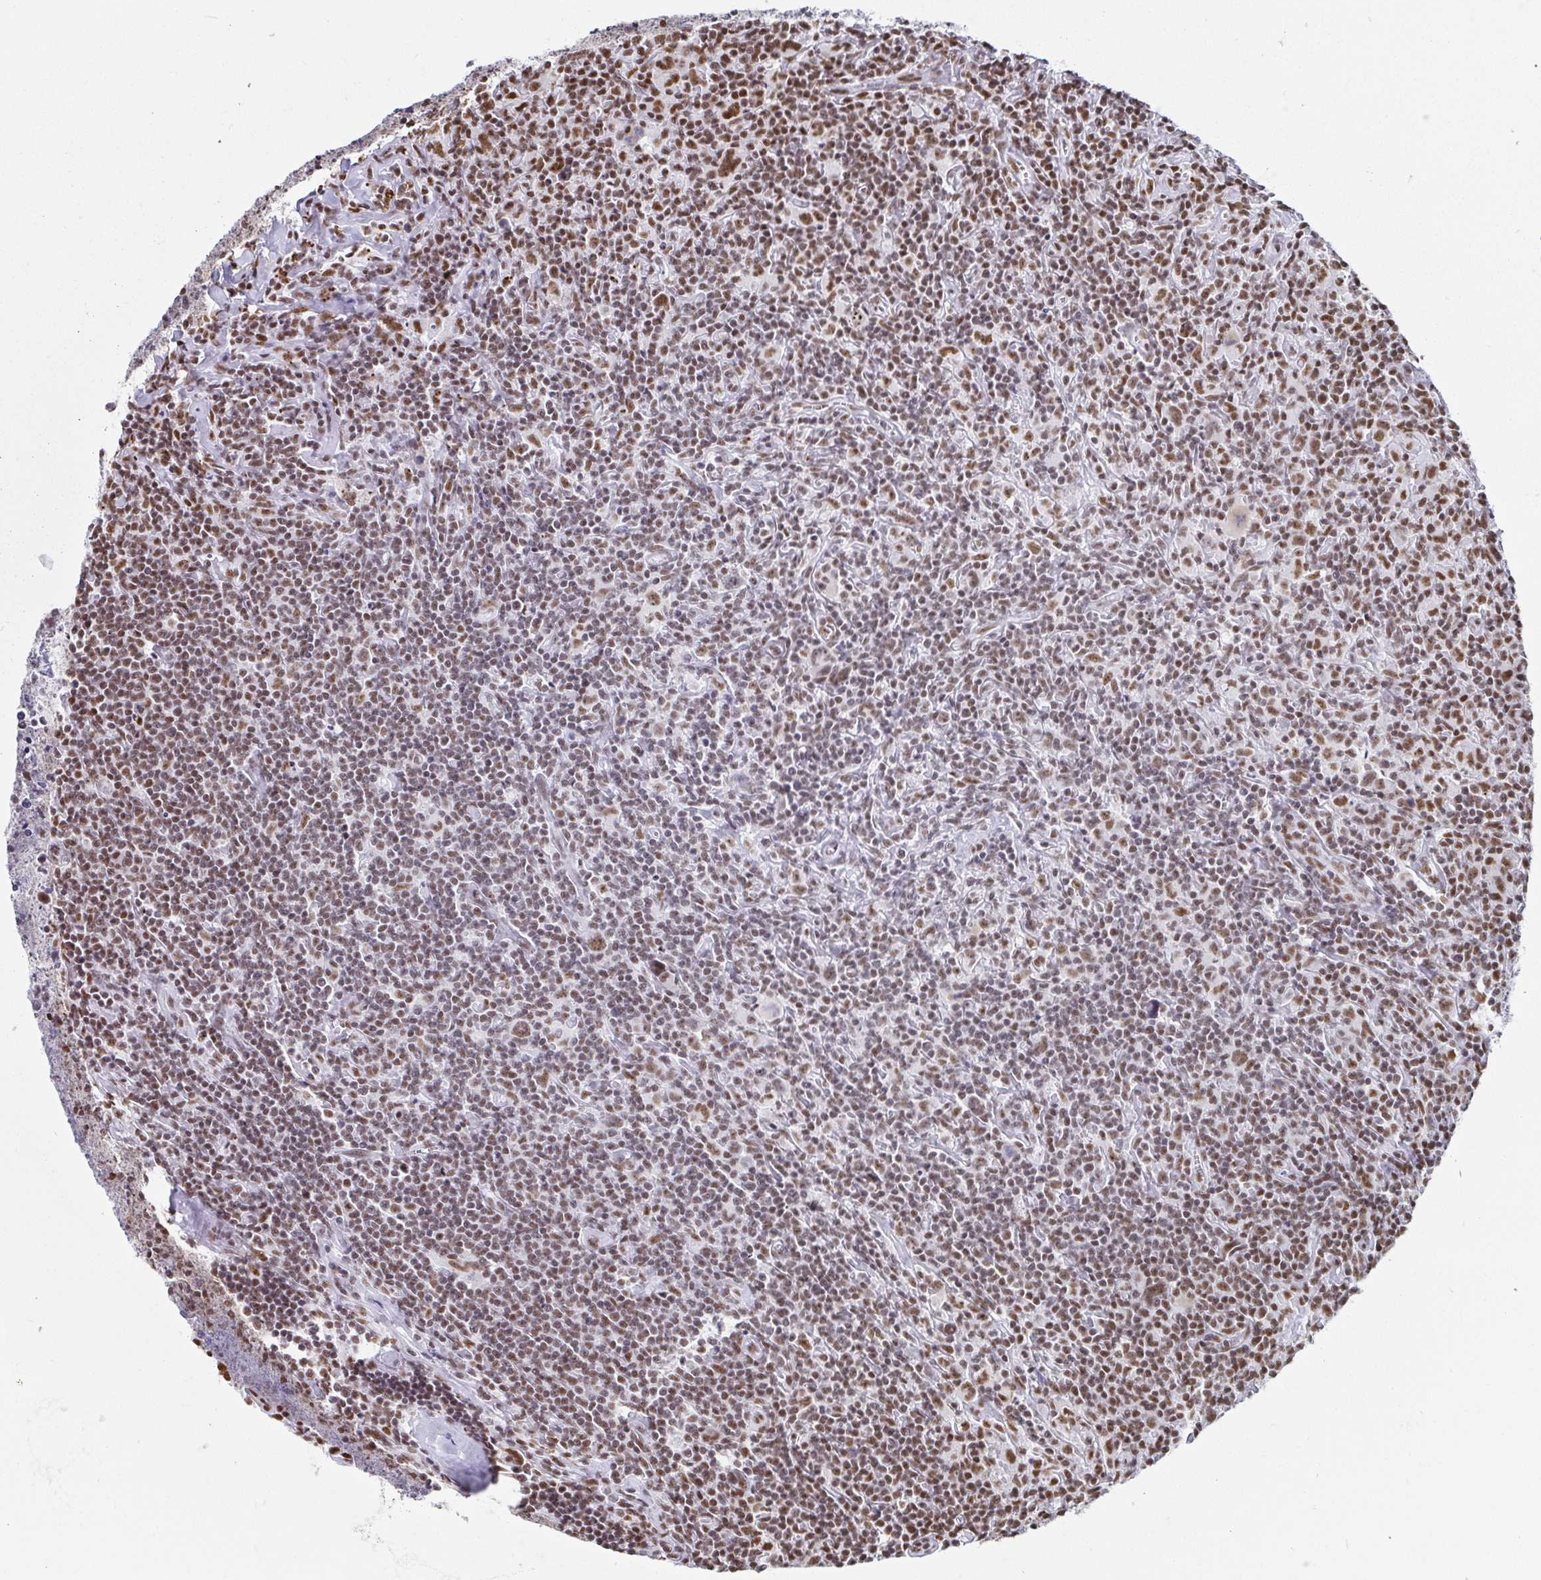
{"staining": {"intensity": "moderate", "quantity": ">75%", "location": "nuclear"}, "tissue": "lymphoma", "cell_type": "Tumor cells", "image_type": "cancer", "snomed": [{"axis": "morphology", "description": "Hodgkin's disease, NOS"}, {"axis": "topography", "description": "Lymph node"}], "caption": "Moderate nuclear staining for a protein is appreciated in about >75% of tumor cells of Hodgkin's disease using immunohistochemistry.", "gene": "EWSR1", "patient": {"sex": "female", "age": 18}}